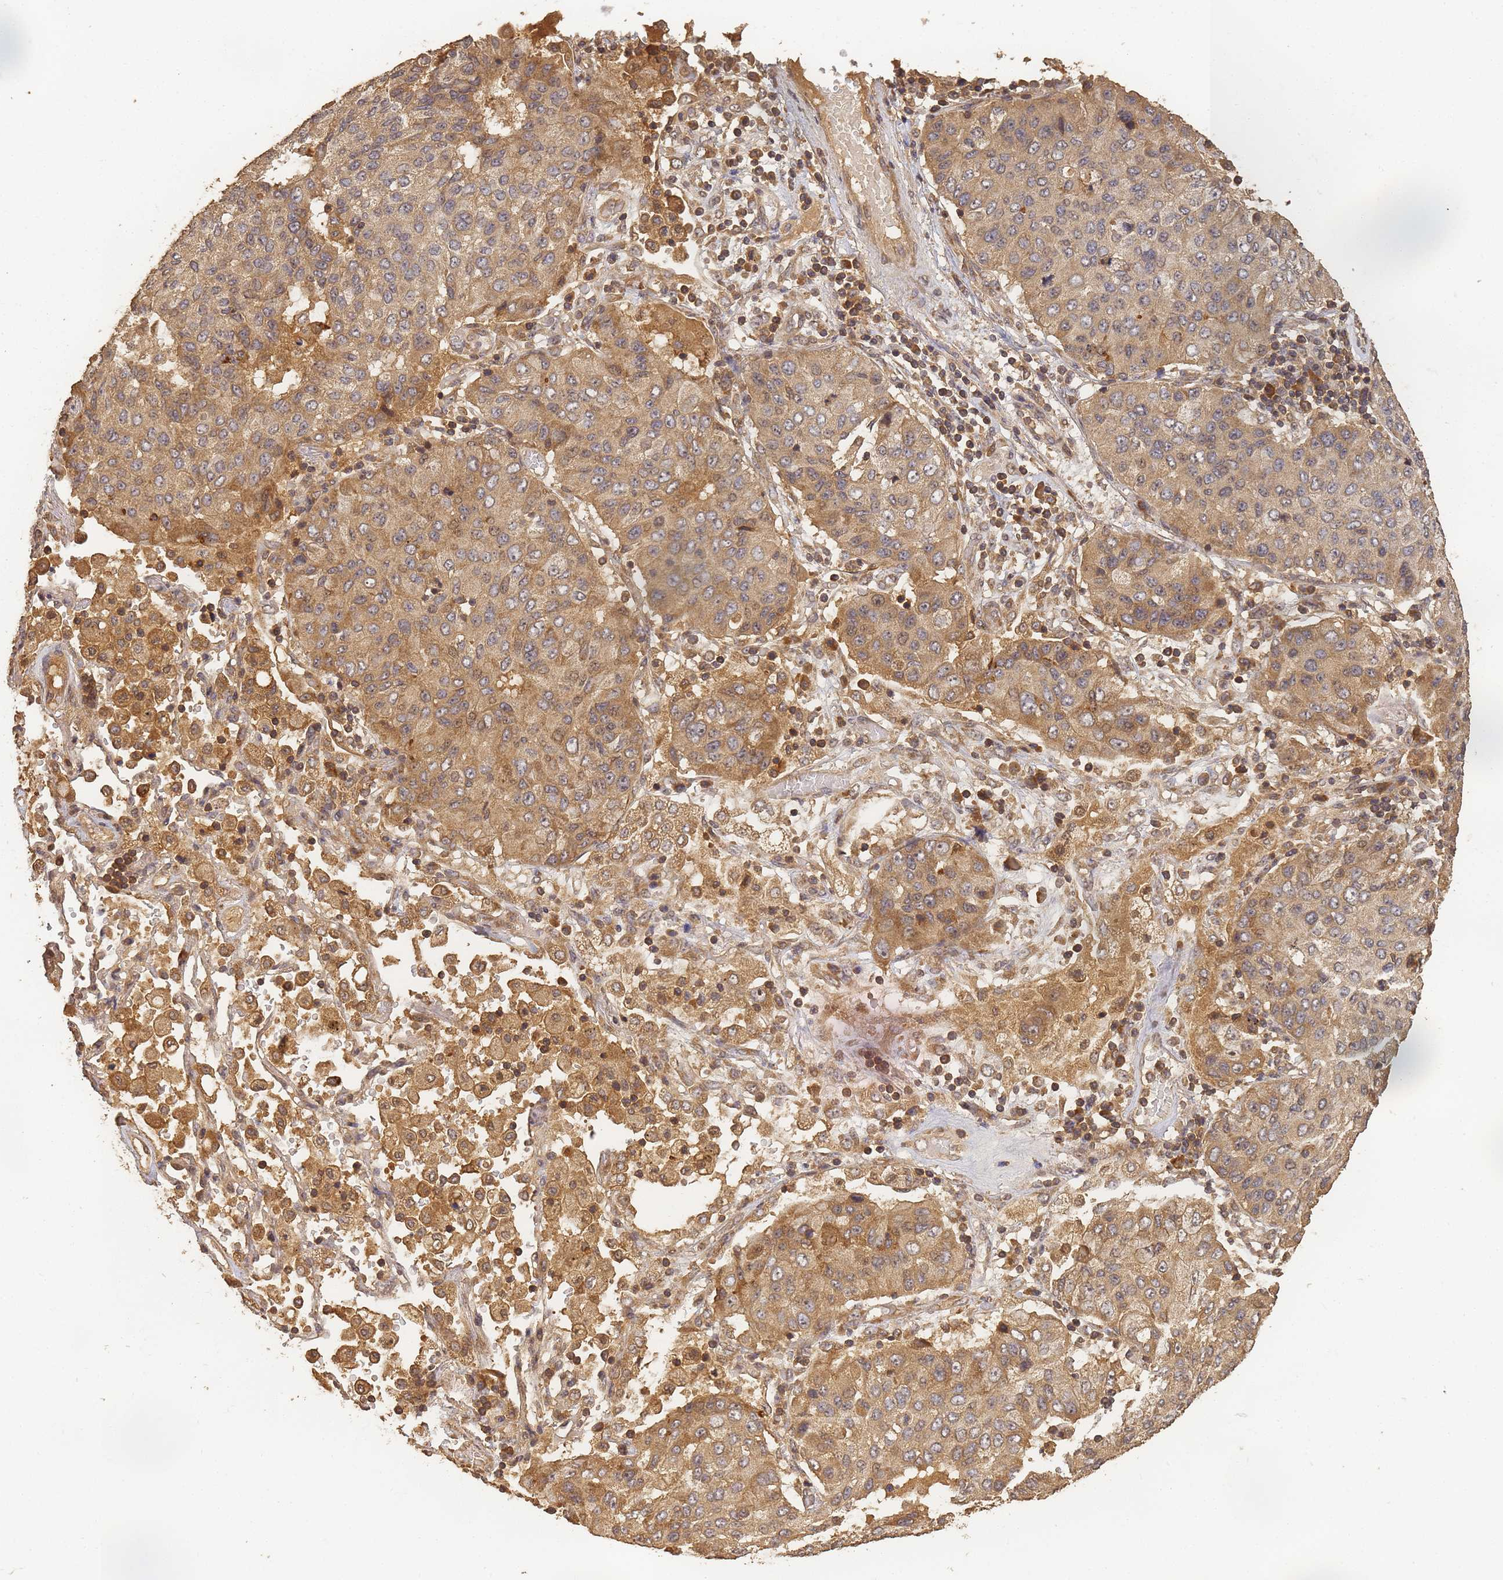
{"staining": {"intensity": "moderate", "quantity": ">75%", "location": "cytoplasmic/membranous"}, "tissue": "lung cancer", "cell_type": "Tumor cells", "image_type": "cancer", "snomed": [{"axis": "morphology", "description": "Squamous cell carcinoma, NOS"}, {"axis": "topography", "description": "Lung"}], "caption": "This photomicrograph reveals IHC staining of squamous cell carcinoma (lung), with medium moderate cytoplasmic/membranous positivity in approximately >75% of tumor cells.", "gene": "ALKBH1", "patient": {"sex": "male", "age": 74}}